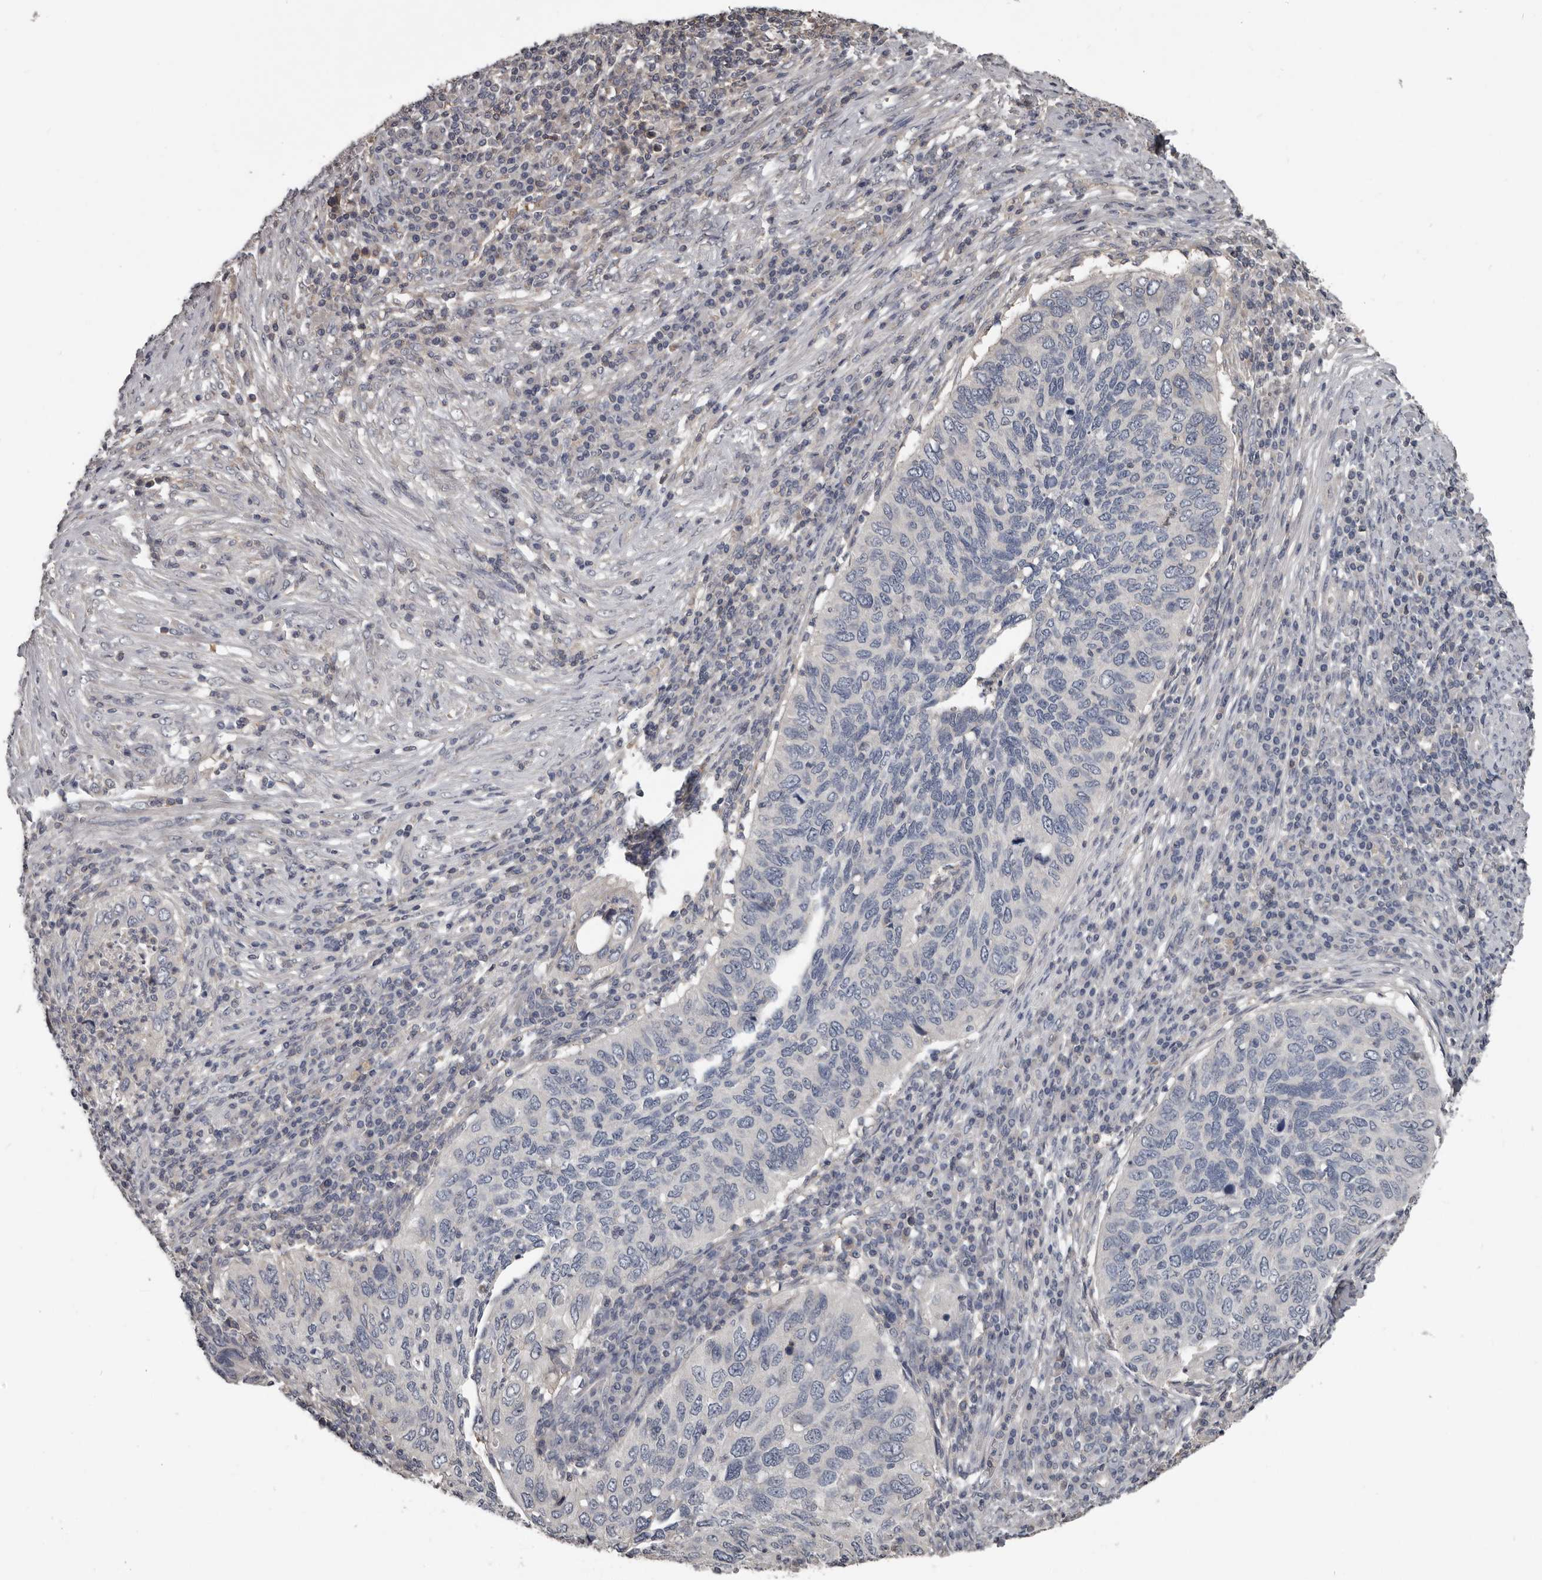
{"staining": {"intensity": "negative", "quantity": "none", "location": "none"}, "tissue": "cervical cancer", "cell_type": "Tumor cells", "image_type": "cancer", "snomed": [{"axis": "morphology", "description": "Squamous cell carcinoma, NOS"}, {"axis": "topography", "description": "Cervix"}], "caption": "Protein analysis of squamous cell carcinoma (cervical) demonstrates no significant expression in tumor cells.", "gene": "CA6", "patient": {"sex": "female", "age": 38}}